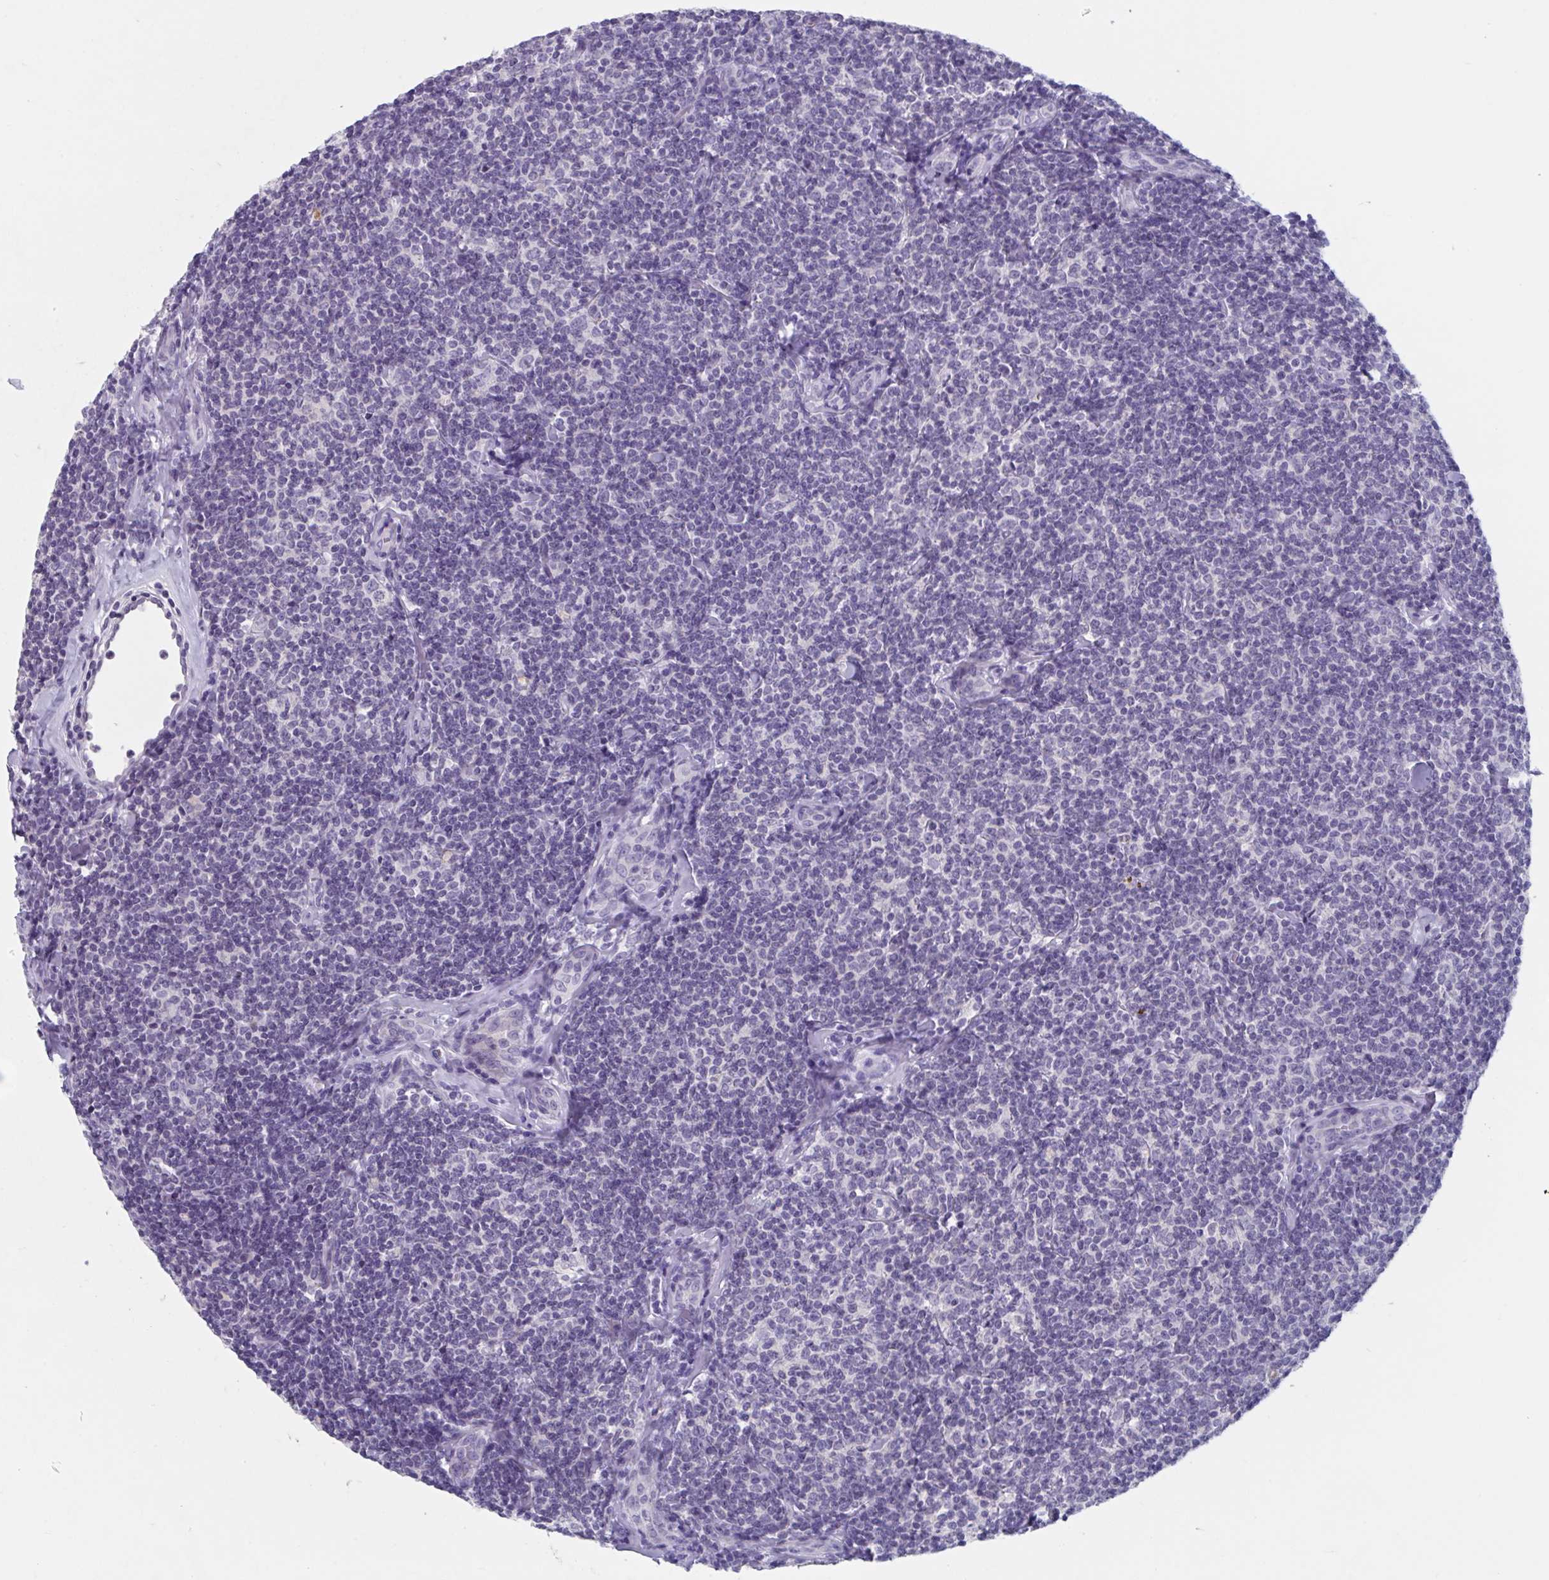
{"staining": {"intensity": "negative", "quantity": "none", "location": "none"}, "tissue": "lymphoma", "cell_type": "Tumor cells", "image_type": "cancer", "snomed": [{"axis": "morphology", "description": "Malignant lymphoma, non-Hodgkin's type, Low grade"}, {"axis": "topography", "description": "Lymph node"}], "caption": "A high-resolution photomicrograph shows immunohistochemistry staining of lymphoma, which exhibits no significant positivity in tumor cells. (DAB IHC, high magnification).", "gene": "NDUFC2", "patient": {"sex": "female", "age": 56}}